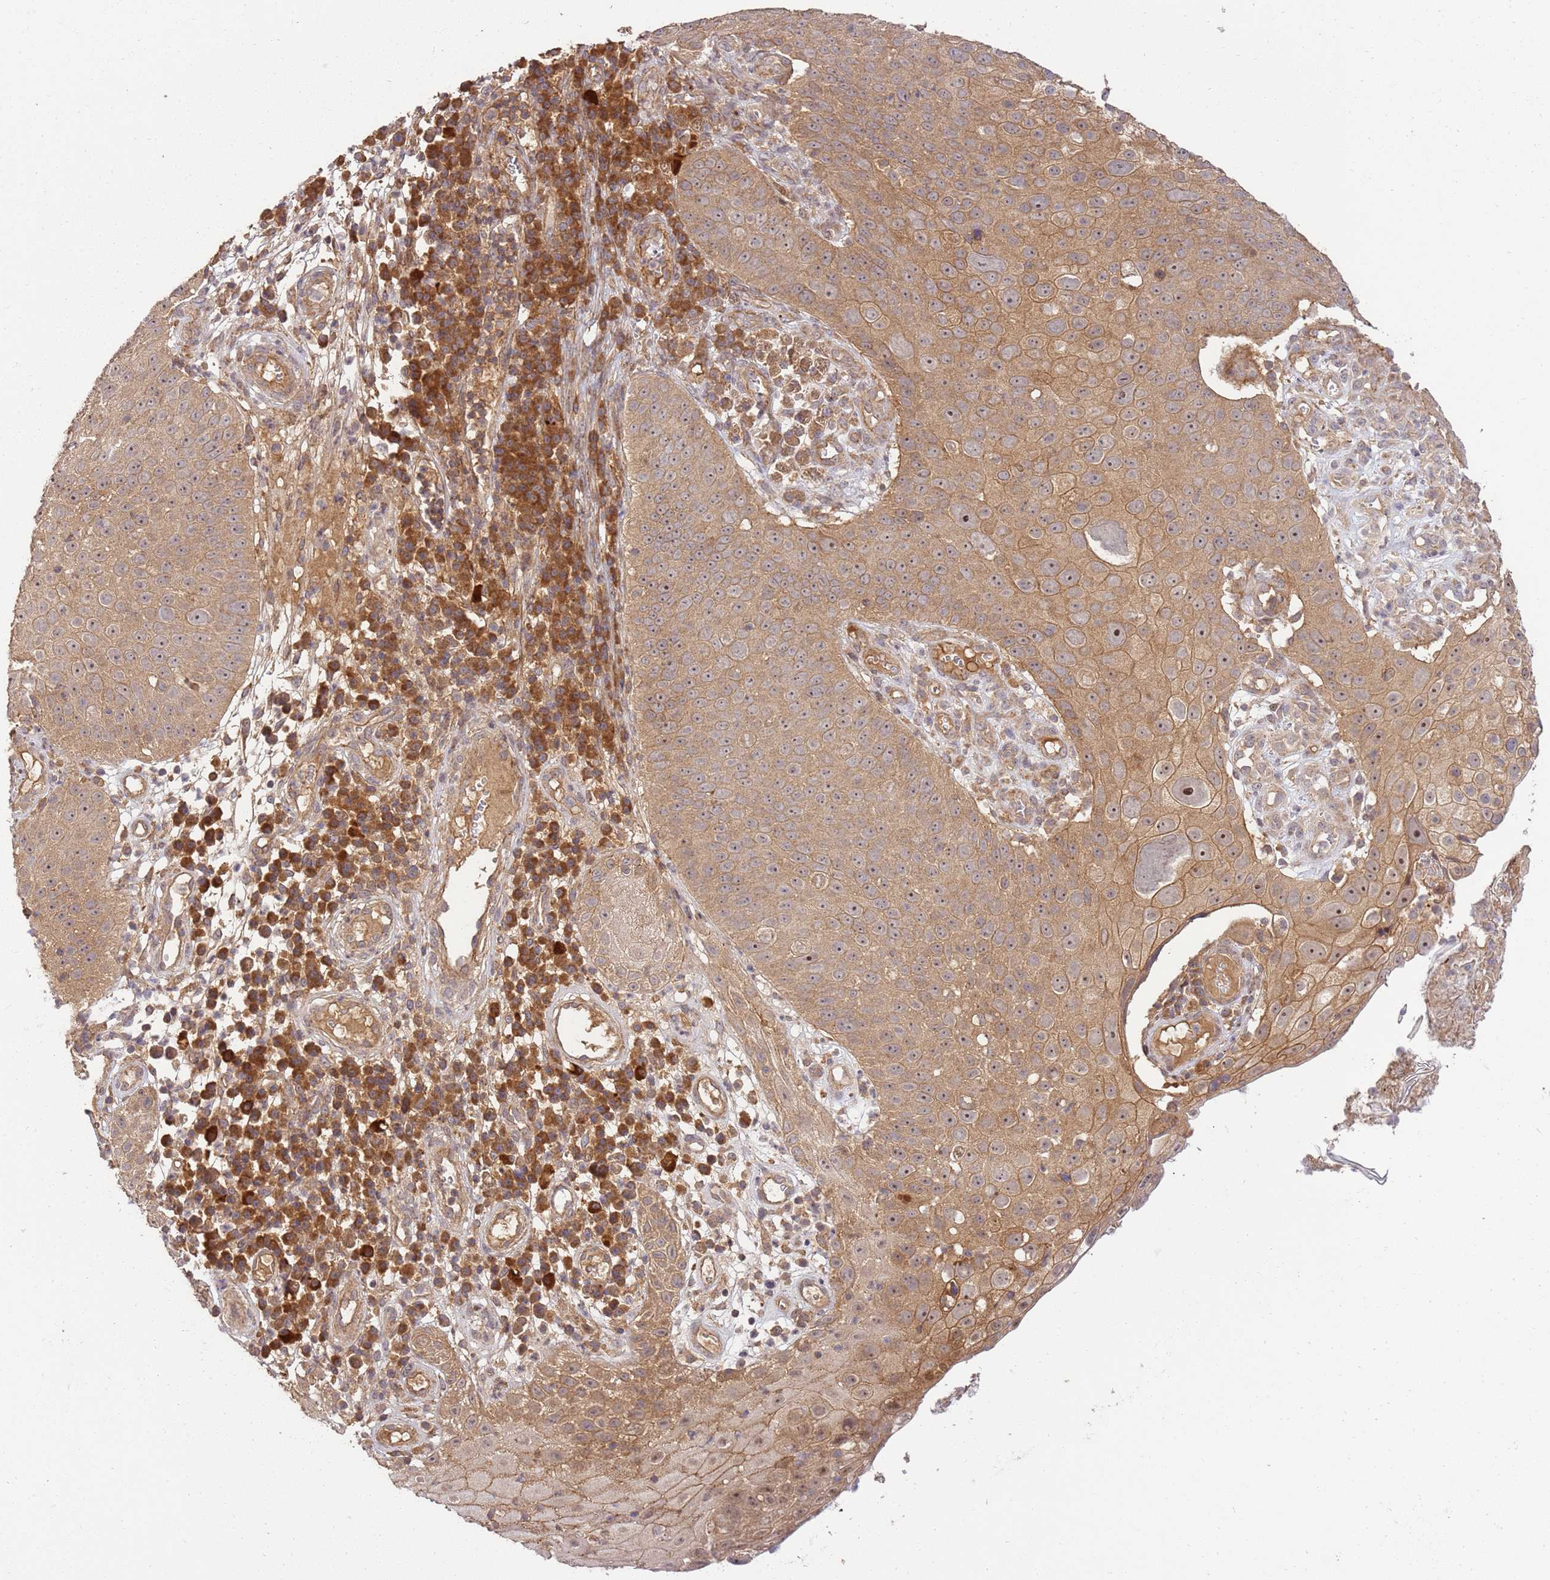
{"staining": {"intensity": "moderate", "quantity": ">75%", "location": "cytoplasmic/membranous"}, "tissue": "skin cancer", "cell_type": "Tumor cells", "image_type": "cancer", "snomed": [{"axis": "morphology", "description": "Squamous cell carcinoma, NOS"}, {"axis": "topography", "description": "Skin"}], "caption": "Squamous cell carcinoma (skin) stained for a protein exhibits moderate cytoplasmic/membranous positivity in tumor cells. (Stains: DAB (3,3'-diaminobenzidine) in brown, nuclei in blue, Microscopy: brightfield microscopy at high magnification).", "gene": "GAREM1", "patient": {"sex": "male", "age": 71}}